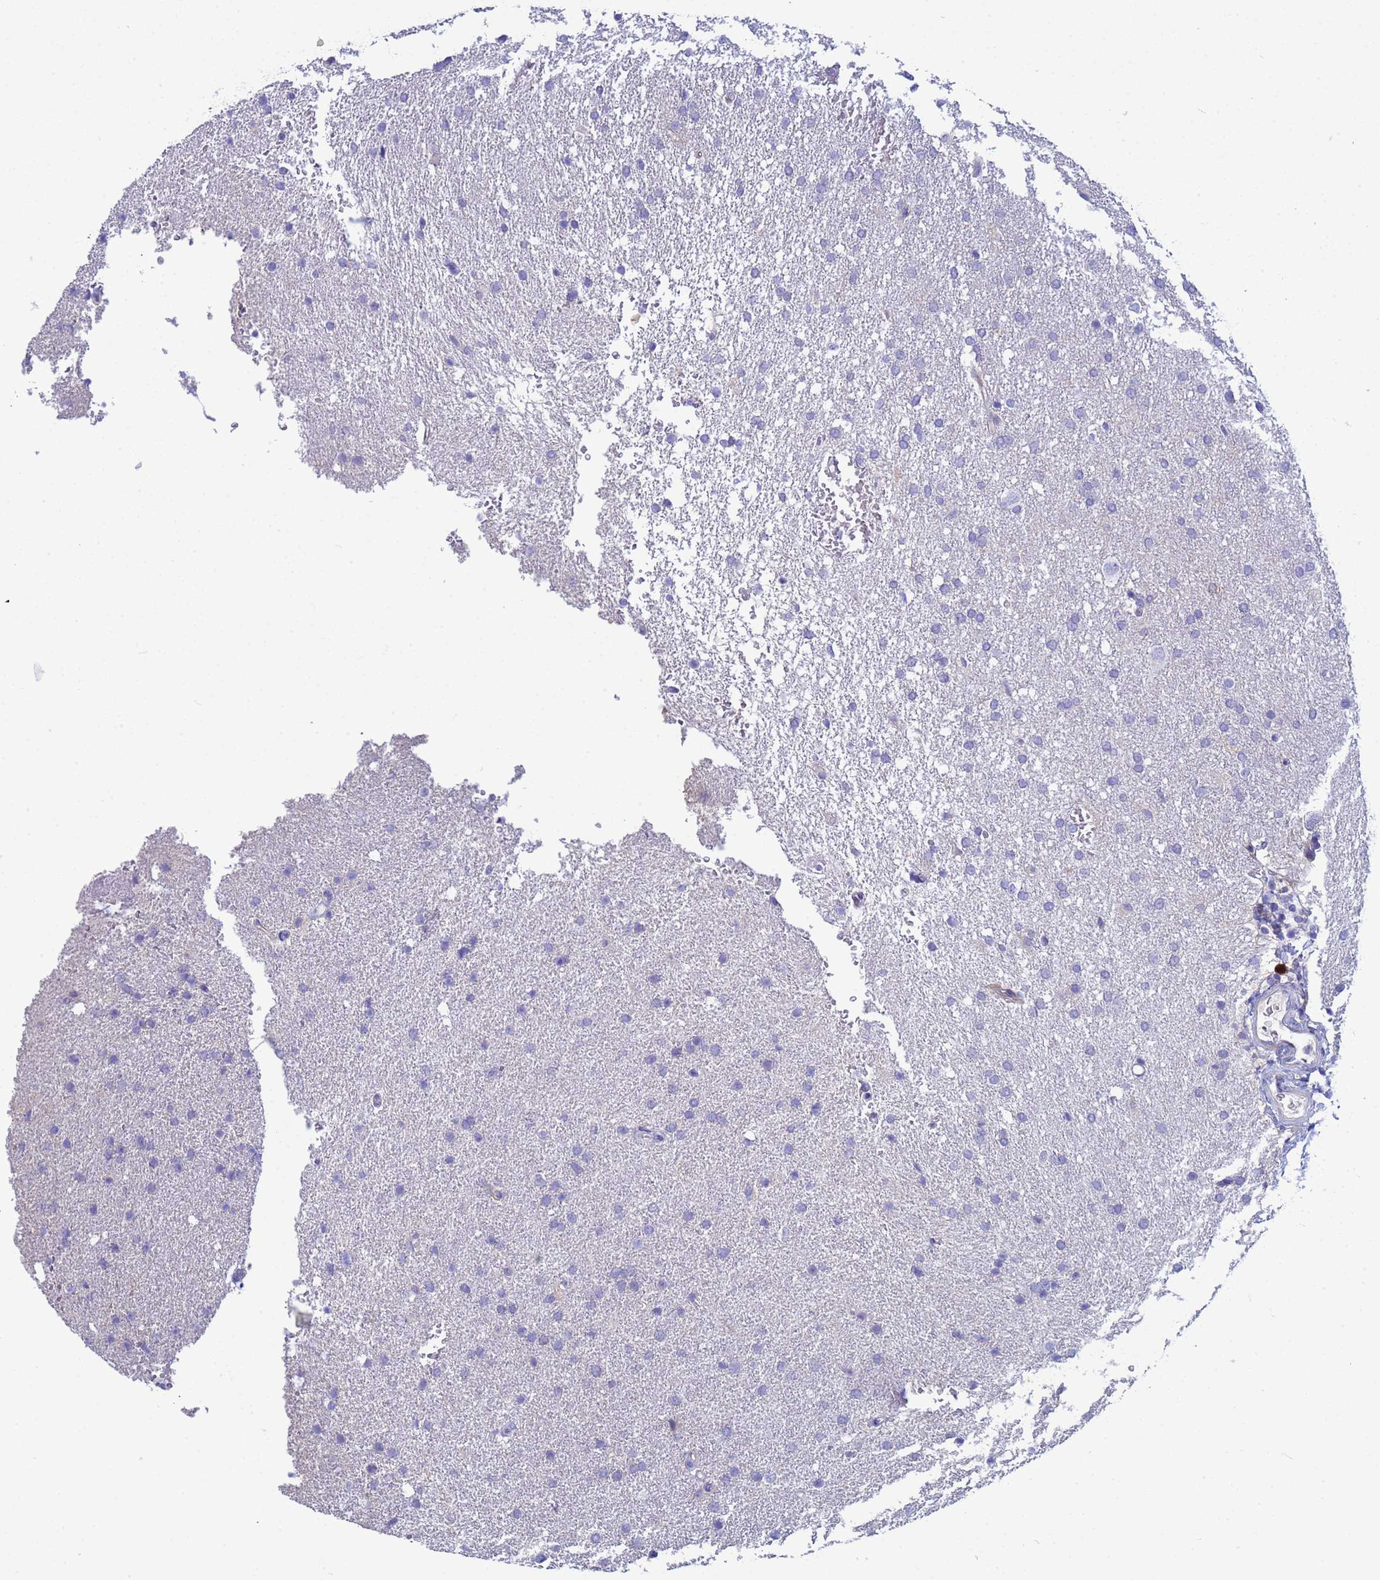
{"staining": {"intensity": "negative", "quantity": "none", "location": "none"}, "tissue": "glioma", "cell_type": "Tumor cells", "image_type": "cancer", "snomed": [{"axis": "morphology", "description": "Glioma, malignant, High grade"}, {"axis": "topography", "description": "Brain"}], "caption": "High magnification brightfield microscopy of glioma stained with DAB (brown) and counterstained with hematoxylin (blue): tumor cells show no significant staining.", "gene": "PPP6R1", "patient": {"sex": "male", "age": 72}}